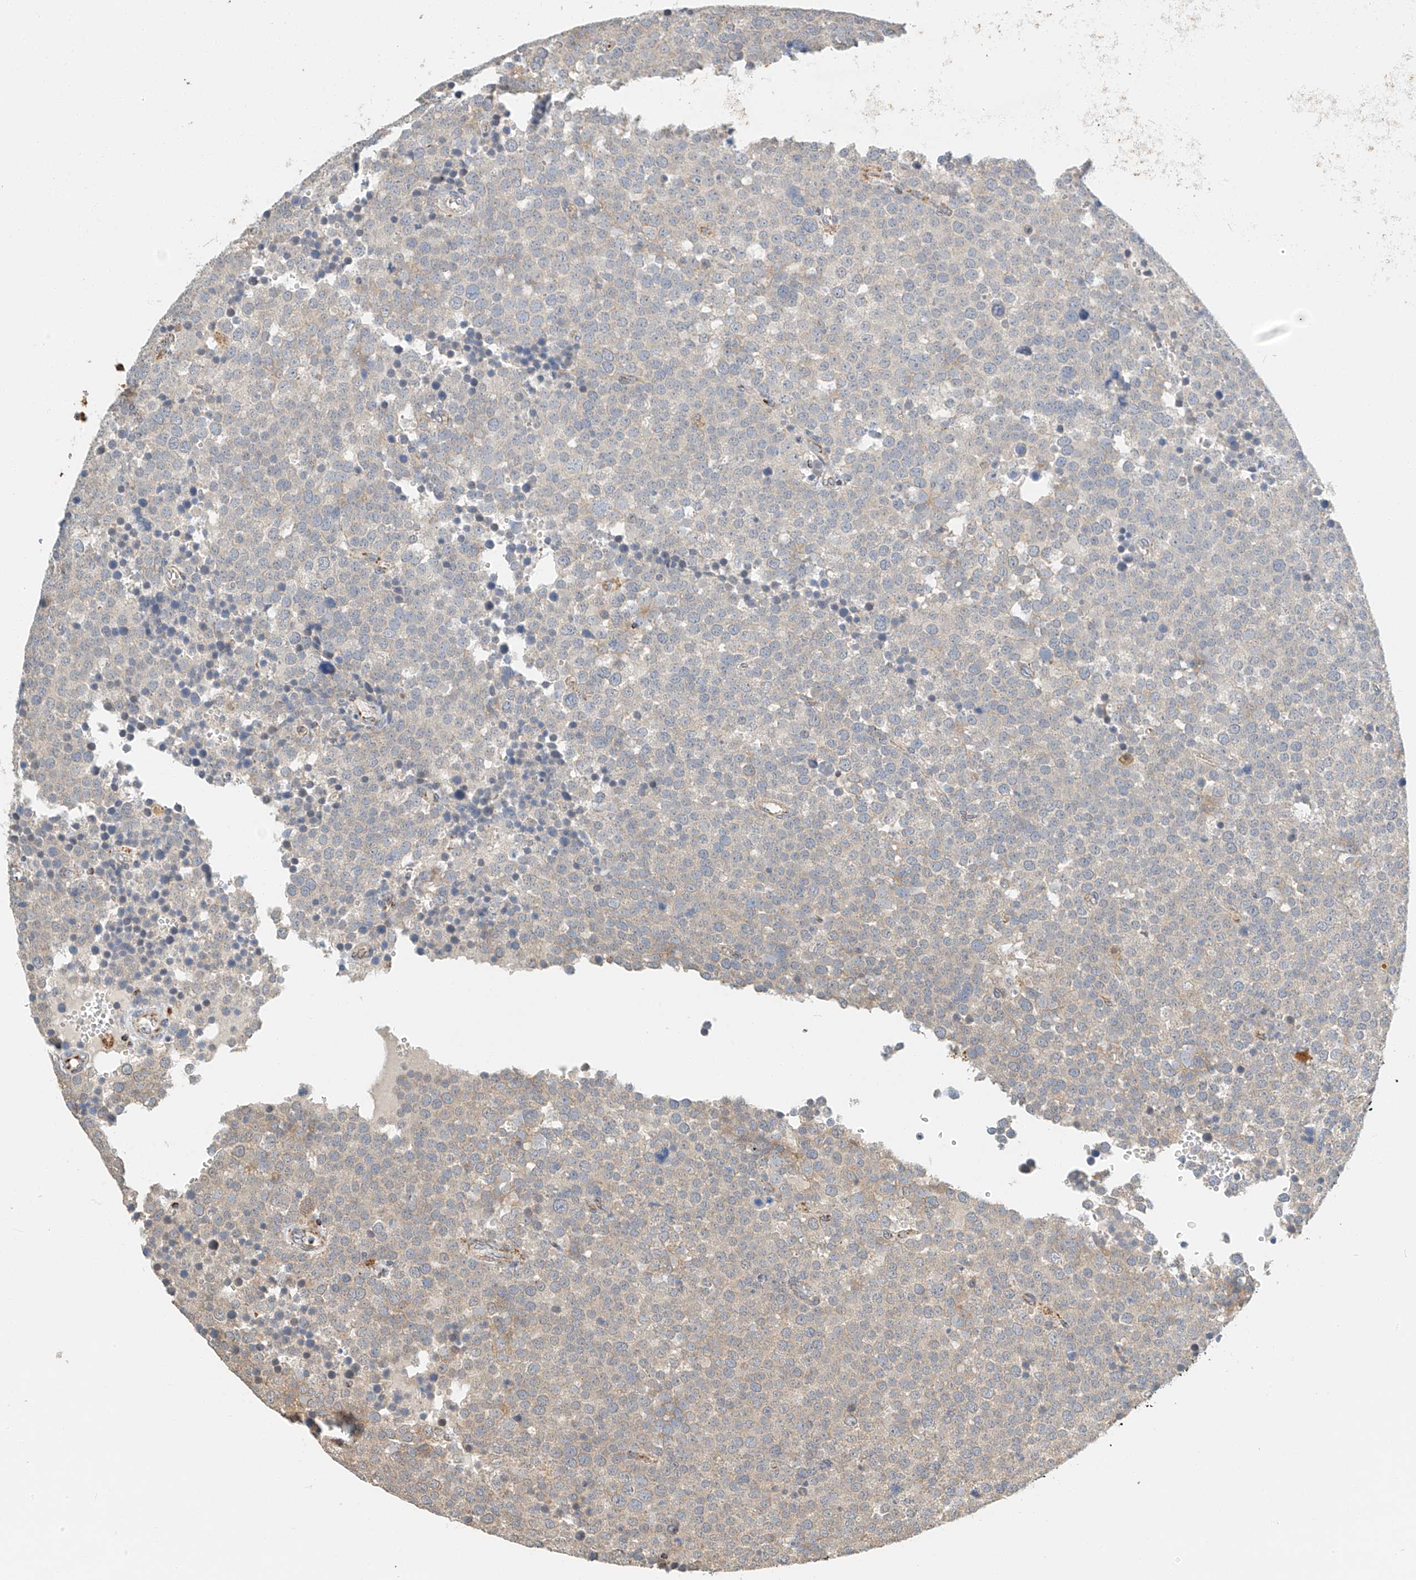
{"staining": {"intensity": "weak", "quantity": "<25%", "location": "cytoplasmic/membranous"}, "tissue": "testis cancer", "cell_type": "Tumor cells", "image_type": "cancer", "snomed": [{"axis": "morphology", "description": "Seminoma, NOS"}, {"axis": "topography", "description": "Testis"}], "caption": "Tumor cells are negative for protein expression in human seminoma (testis). (Brightfield microscopy of DAB (3,3'-diaminobenzidine) immunohistochemistry at high magnification).", "gene": "YIPF7", "patient": {"sex": "male", "age": 71}}